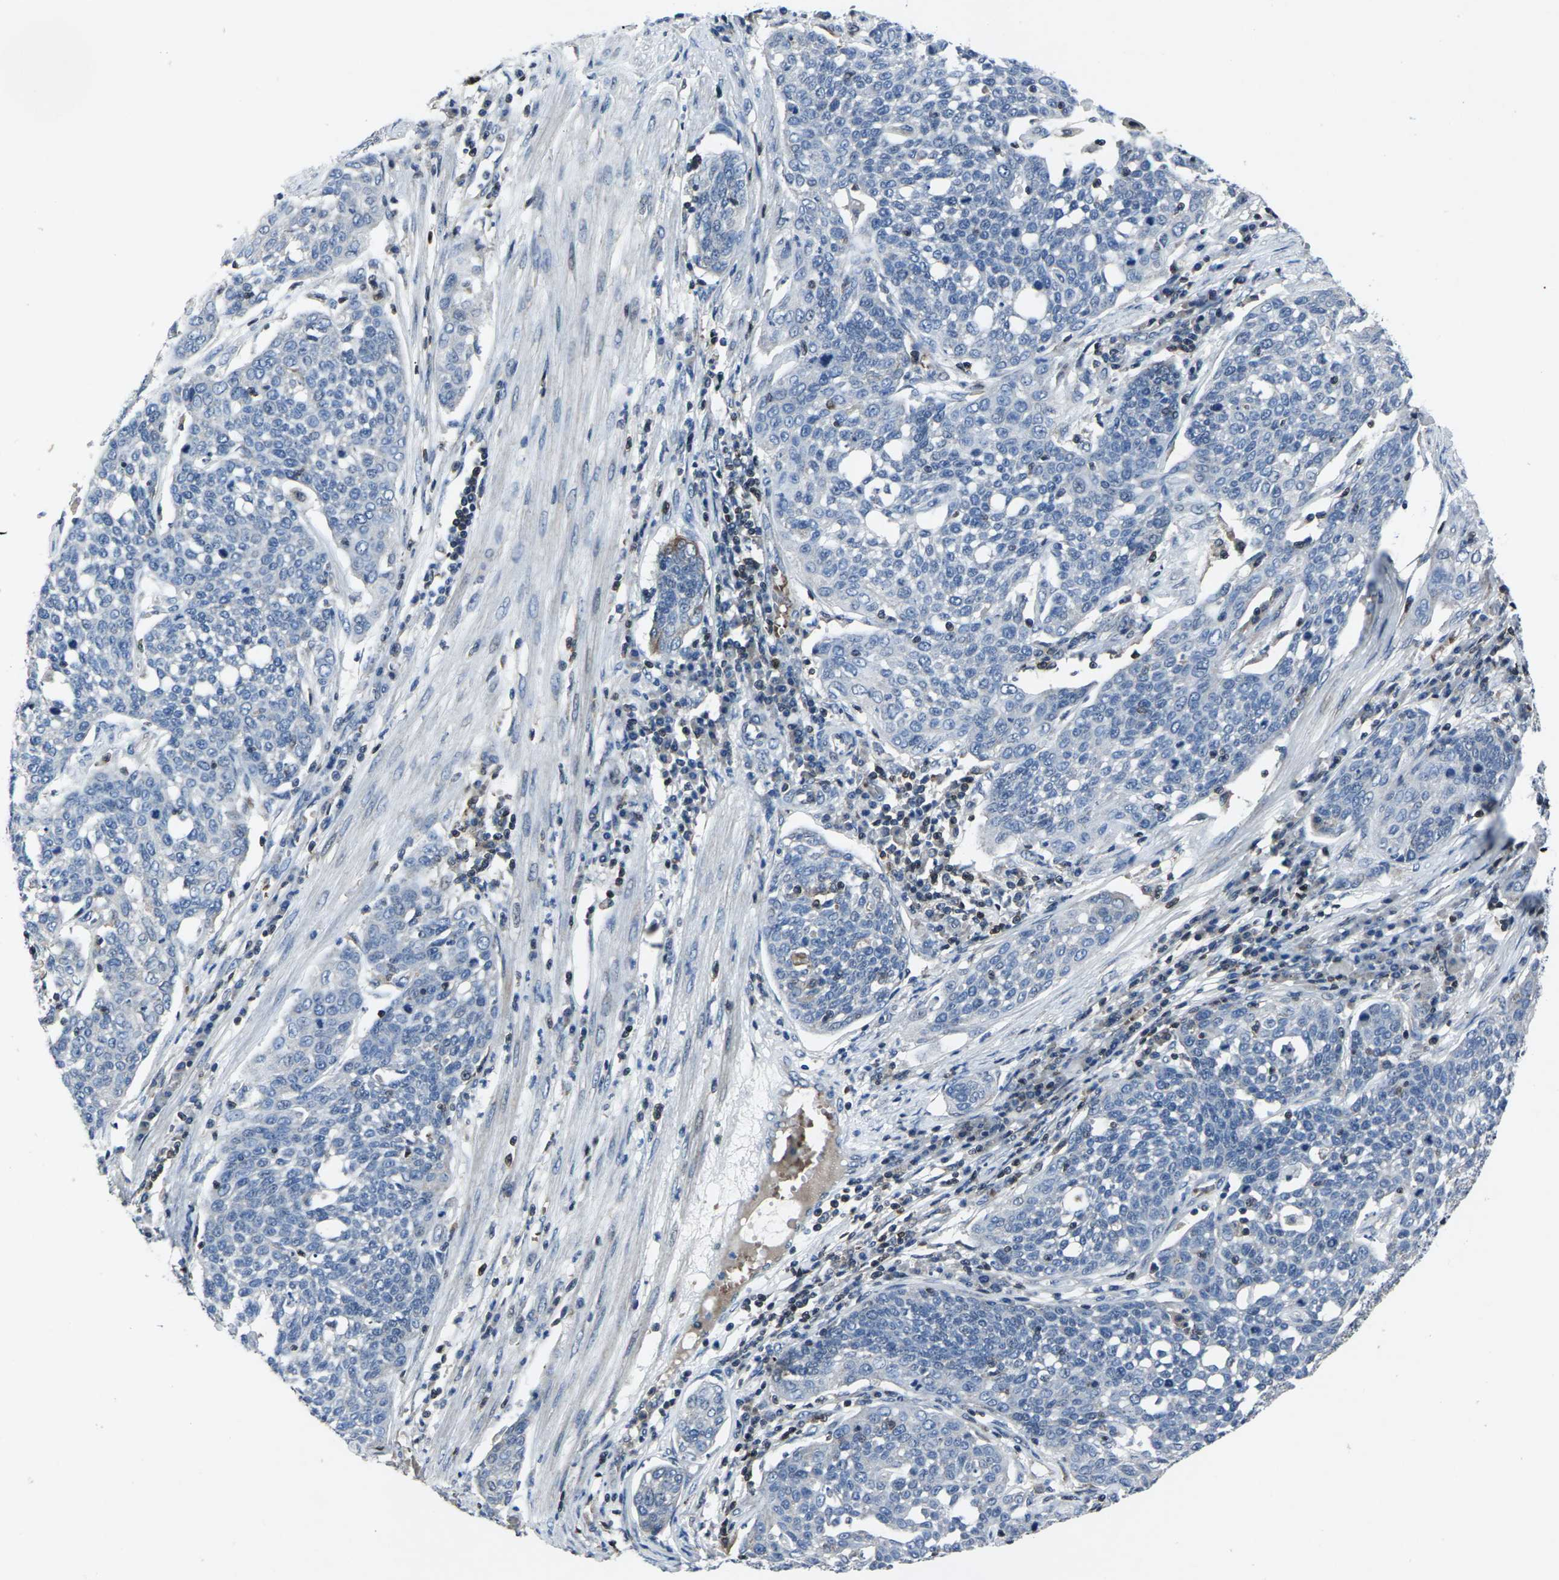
{"staining": {"intensity": "negative", "quantity": "none", "location": "none"}, "tissue": "cervical cancer", "cell_type": "Tumor cells", "image_type": "cancer", "snomed": [{"axis": "morphology", "description": "Squamous cell carcinoma, NOS"}, {"axis": "topography", "description": "Cervix"}], "caption": "Tumor cells are negative for protein expression in human cervical cancer. (Immunohistochemistry (ihc), brightfield microscopy, high magnification).", "gene": "STAT4", "patient": {"sex": "female", "age": 34}}